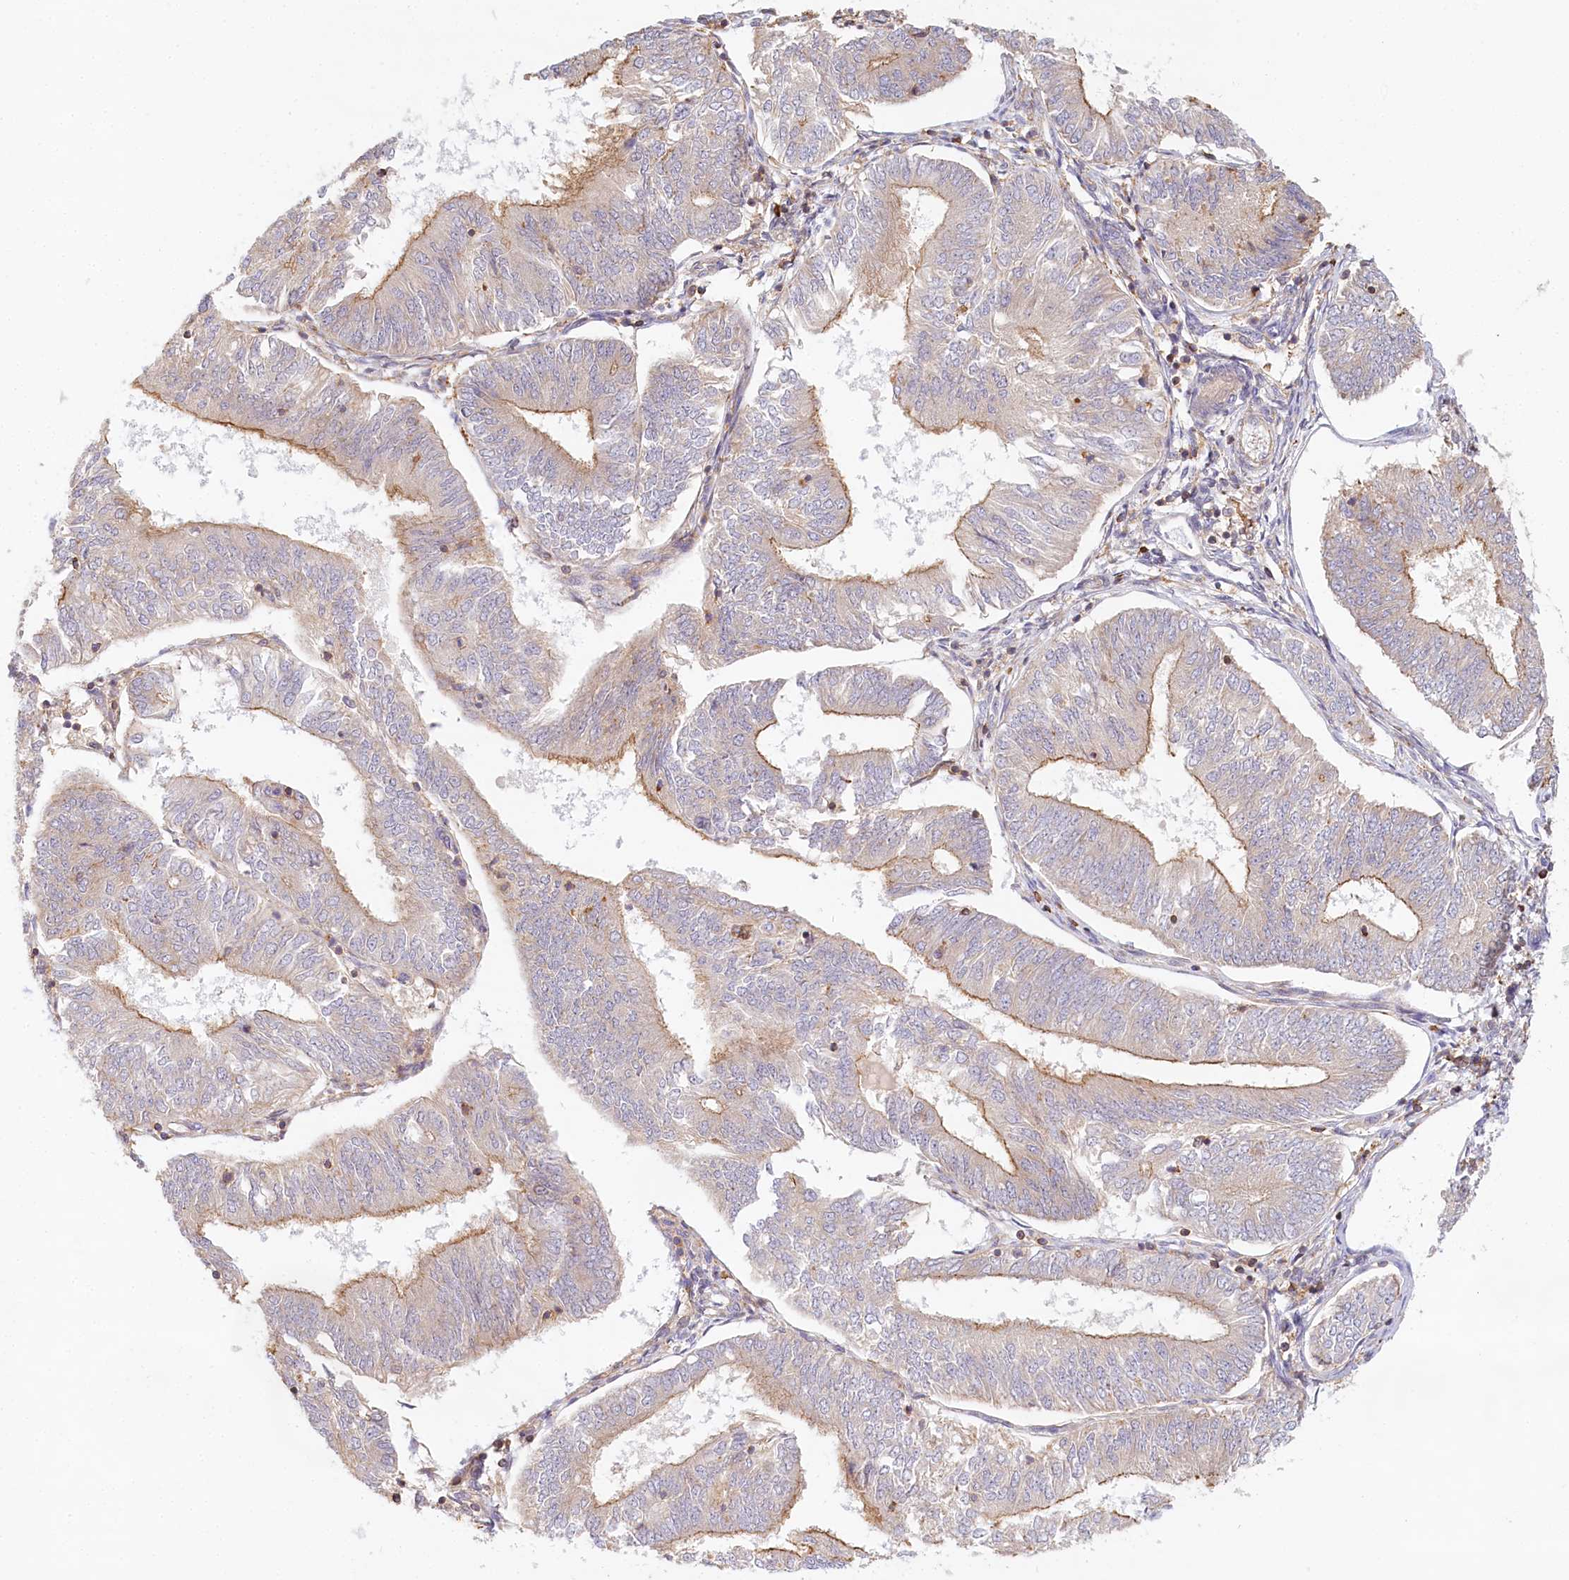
{"staining": {"intensity": "moderate", "quantity": "25%-75%", "location": "cytoplasmic/membranous"}, "tissue": "endometrial cancer", "cell_type": "Tumor cells", "image_type": "cancer", "snomed": [{"axis": "morphology", "description": "Adenocarcinoma, NOS"}, {"axis": "topography", "description": "Endometrium"}], "caption": "Immunohistochemical staining of endometrial adenocarcinoma displays medium levels of moderate cytoplasmic/membranous protein positivity in about 25%-75% of tumor cells. (IHC, brightfield microscopy, high magnification).", "gene": "UMPS", "patient": {"sex": "female", "age": 58}}